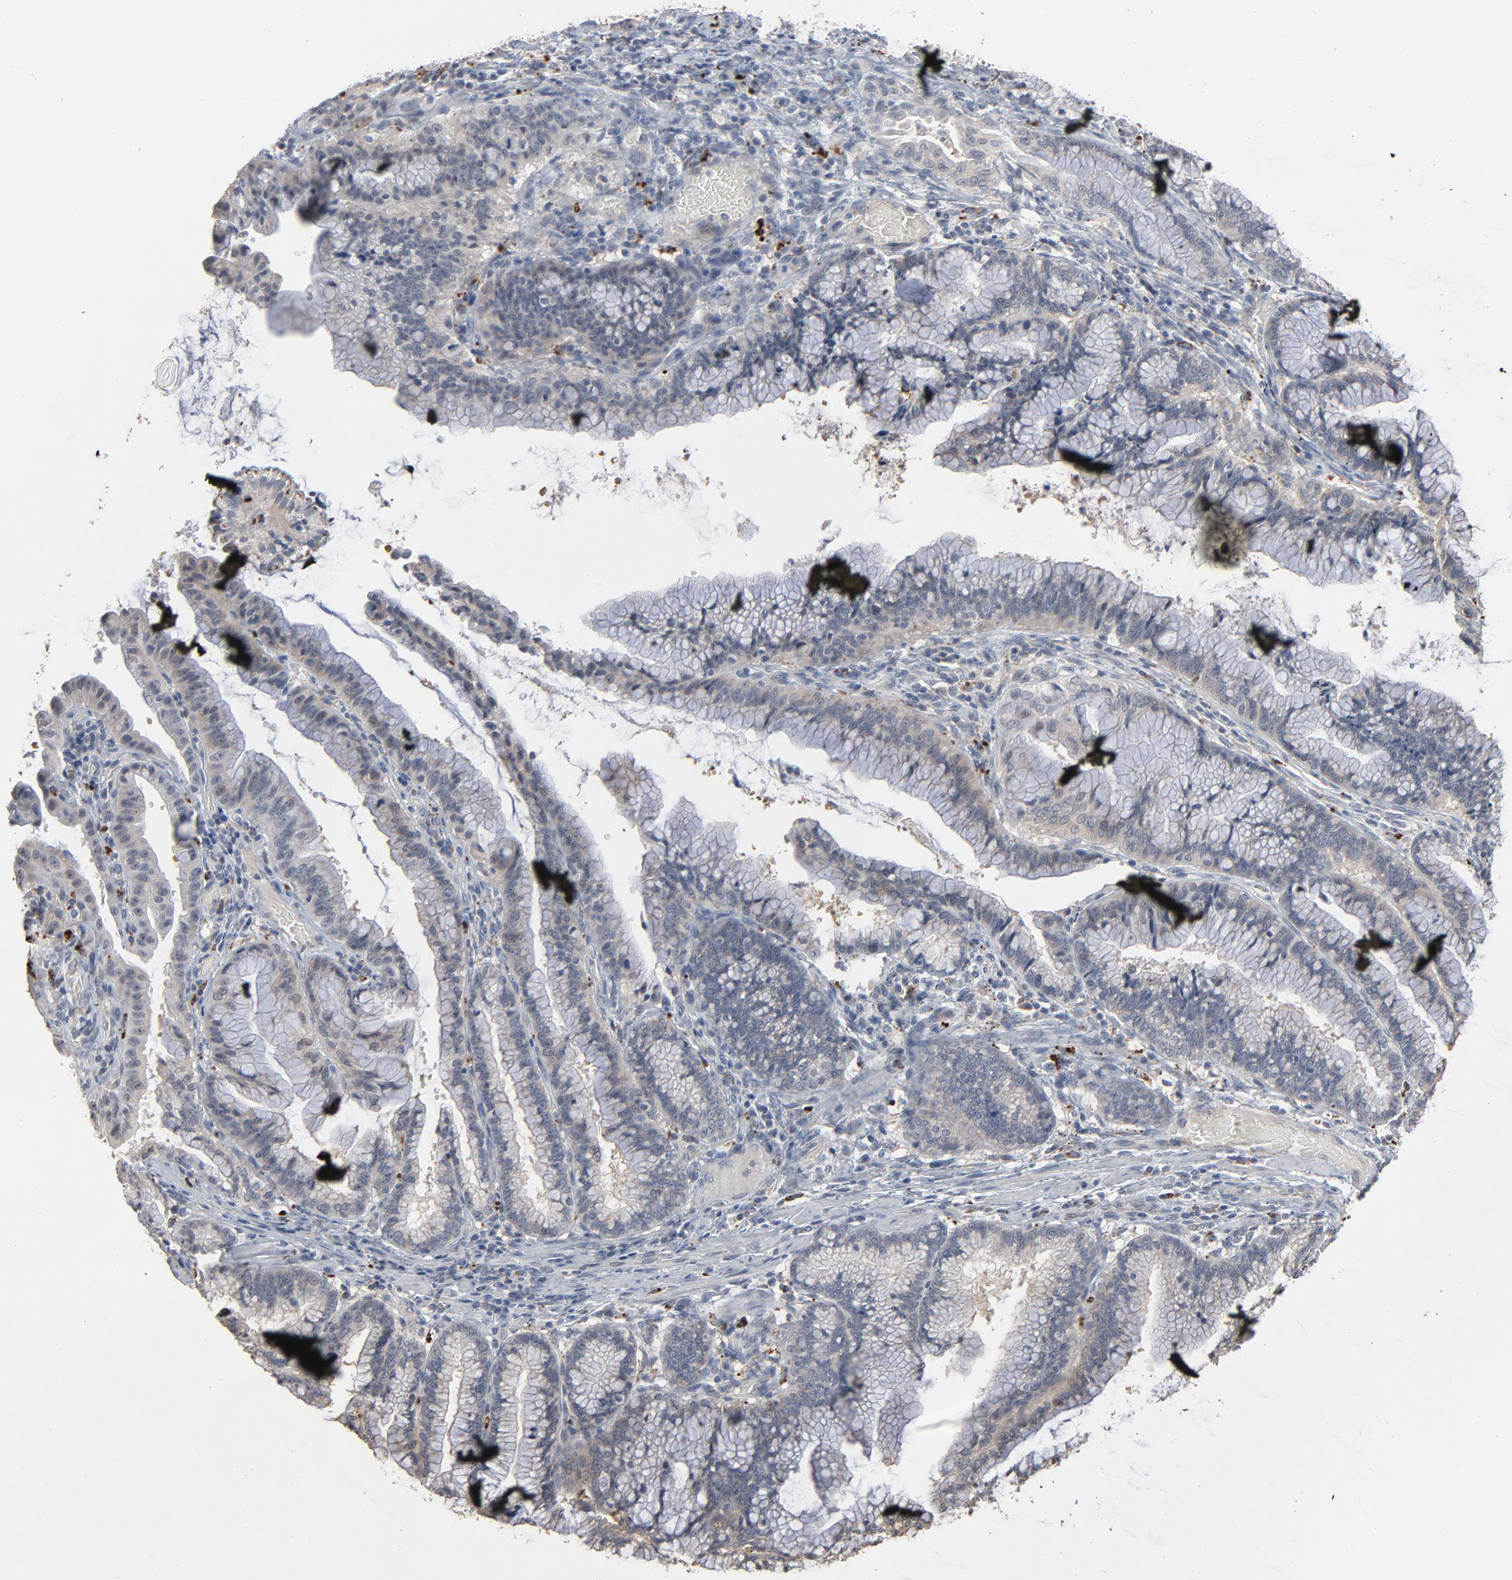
{"staining": {"intensity": "negative", "quantity": "none", "location": "none"}, "tissue": "pancreatic cancer", "cell_type": "Tumor cells", "image_type": "cancer", "snomed": [{"axis": "morphology", "description": "Adenocarcinoma, NOS"}, {"axis": "topography", "description": "Pancreas"}], "caption": "Tumor cells show no significant expression in adenocarcinoma (pancreatic).", "gene": "POMT2", "patient": {"sex": "female", "age": 64}}